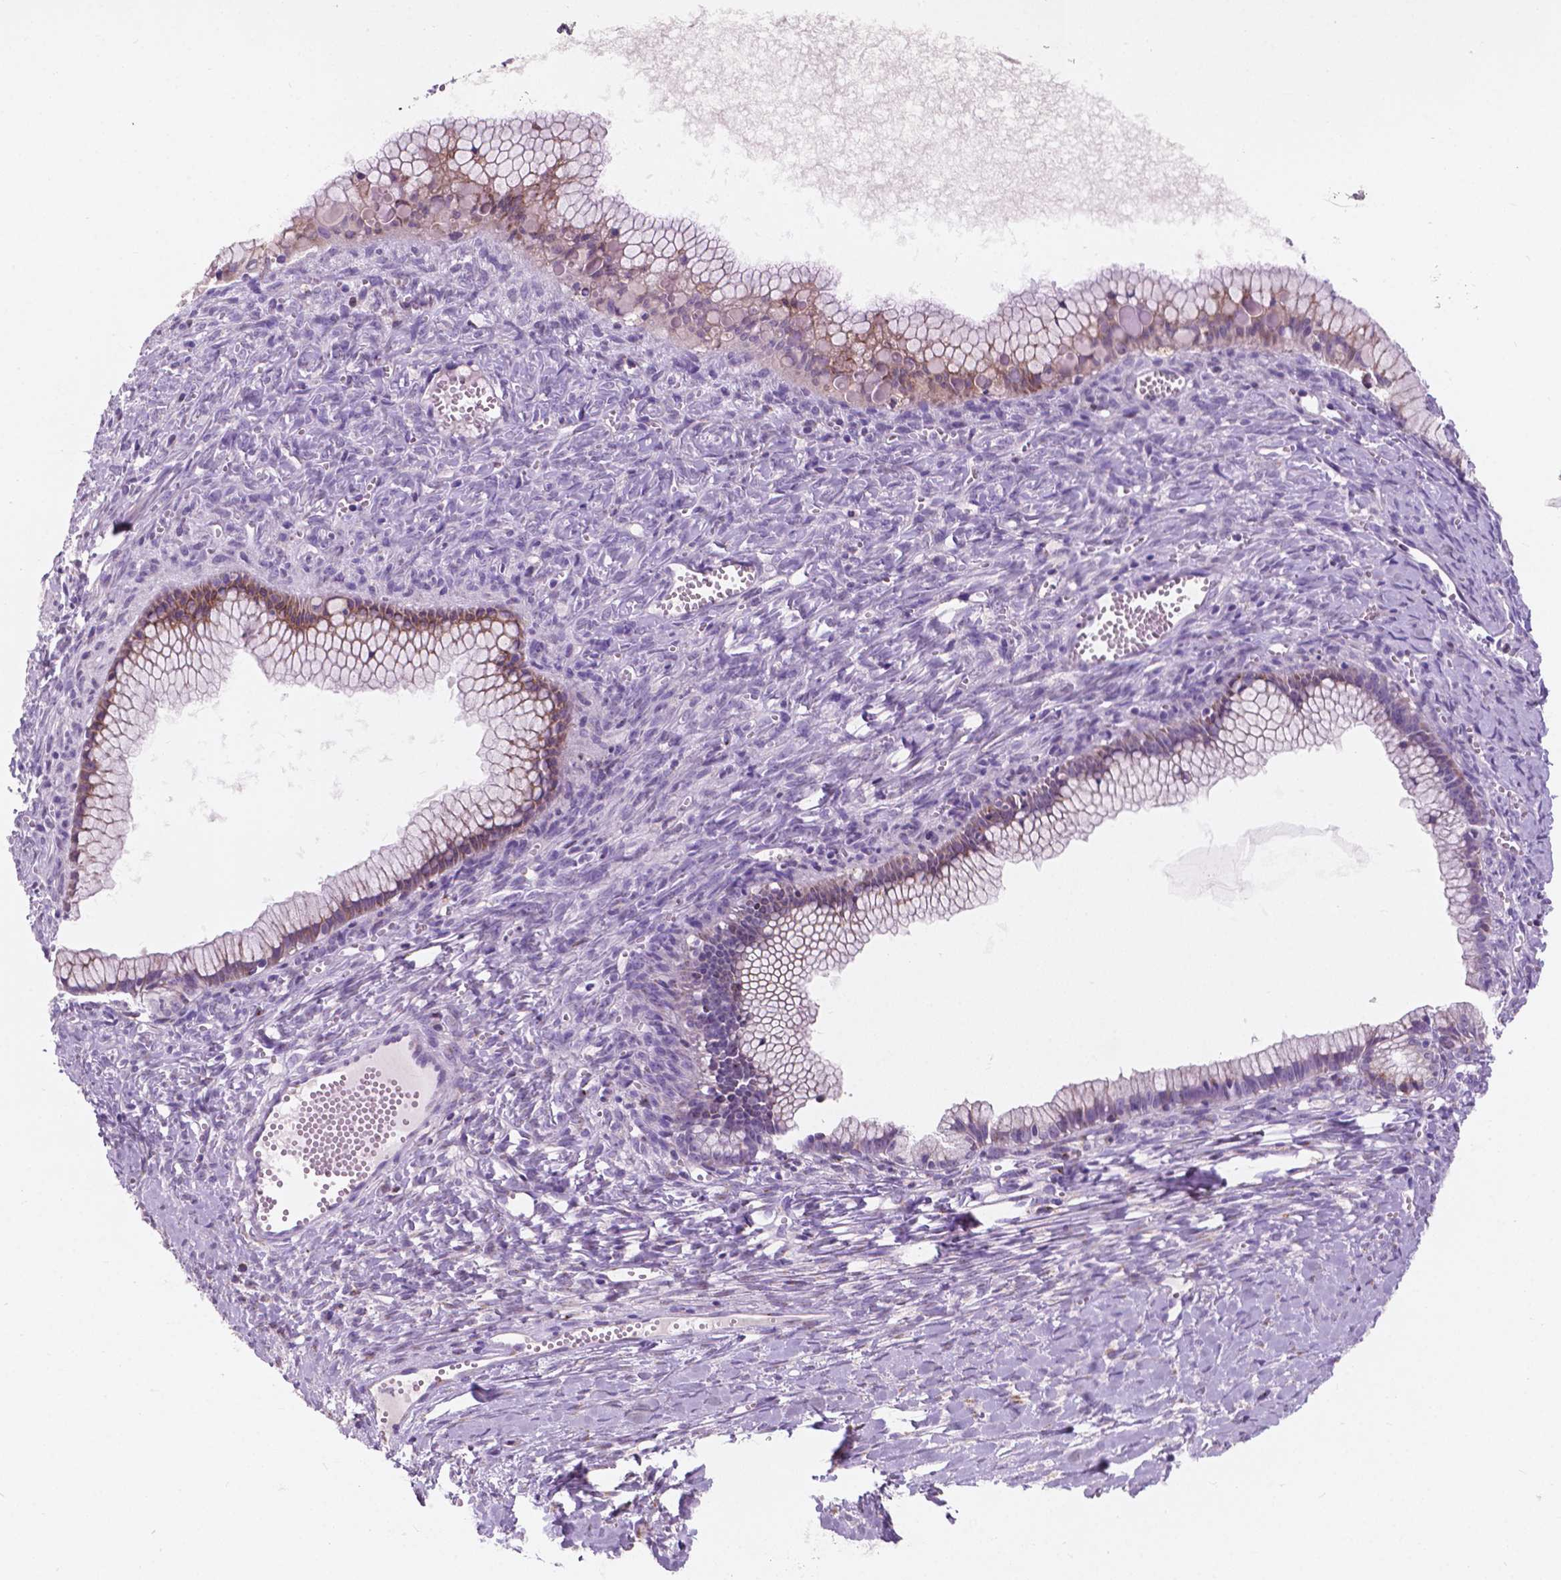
{"staining": {"intensity": "weak", "quantity": "<25%", "location": "cytoplasmic/membranous"}, "tissue": "ovarian cancer", "cell_type": "Tumor cells", "image_type": "cancer", "snomed": [{"axis": "morphology", "description": "Cystadenocarcinoma, mucinous, NOS"}, {"axis": "topography", "description": "Ovary"}], "caption": "Immunohistochemistry (IHC) image of neoplastic tissue: human ovarian cancer stained with DAB (3,3'-diaminobenzidine) shows no significant protein expression in tumor cells. Brightfield microscopy of immunohistochemistry (IHC) stained with DAB (3,3'-diaminobenzidine) (brown) and hematoxylin (blue), captured at high magnification.", "gene": "IREB2", "patient": {"sex": "female", "age": 41}}